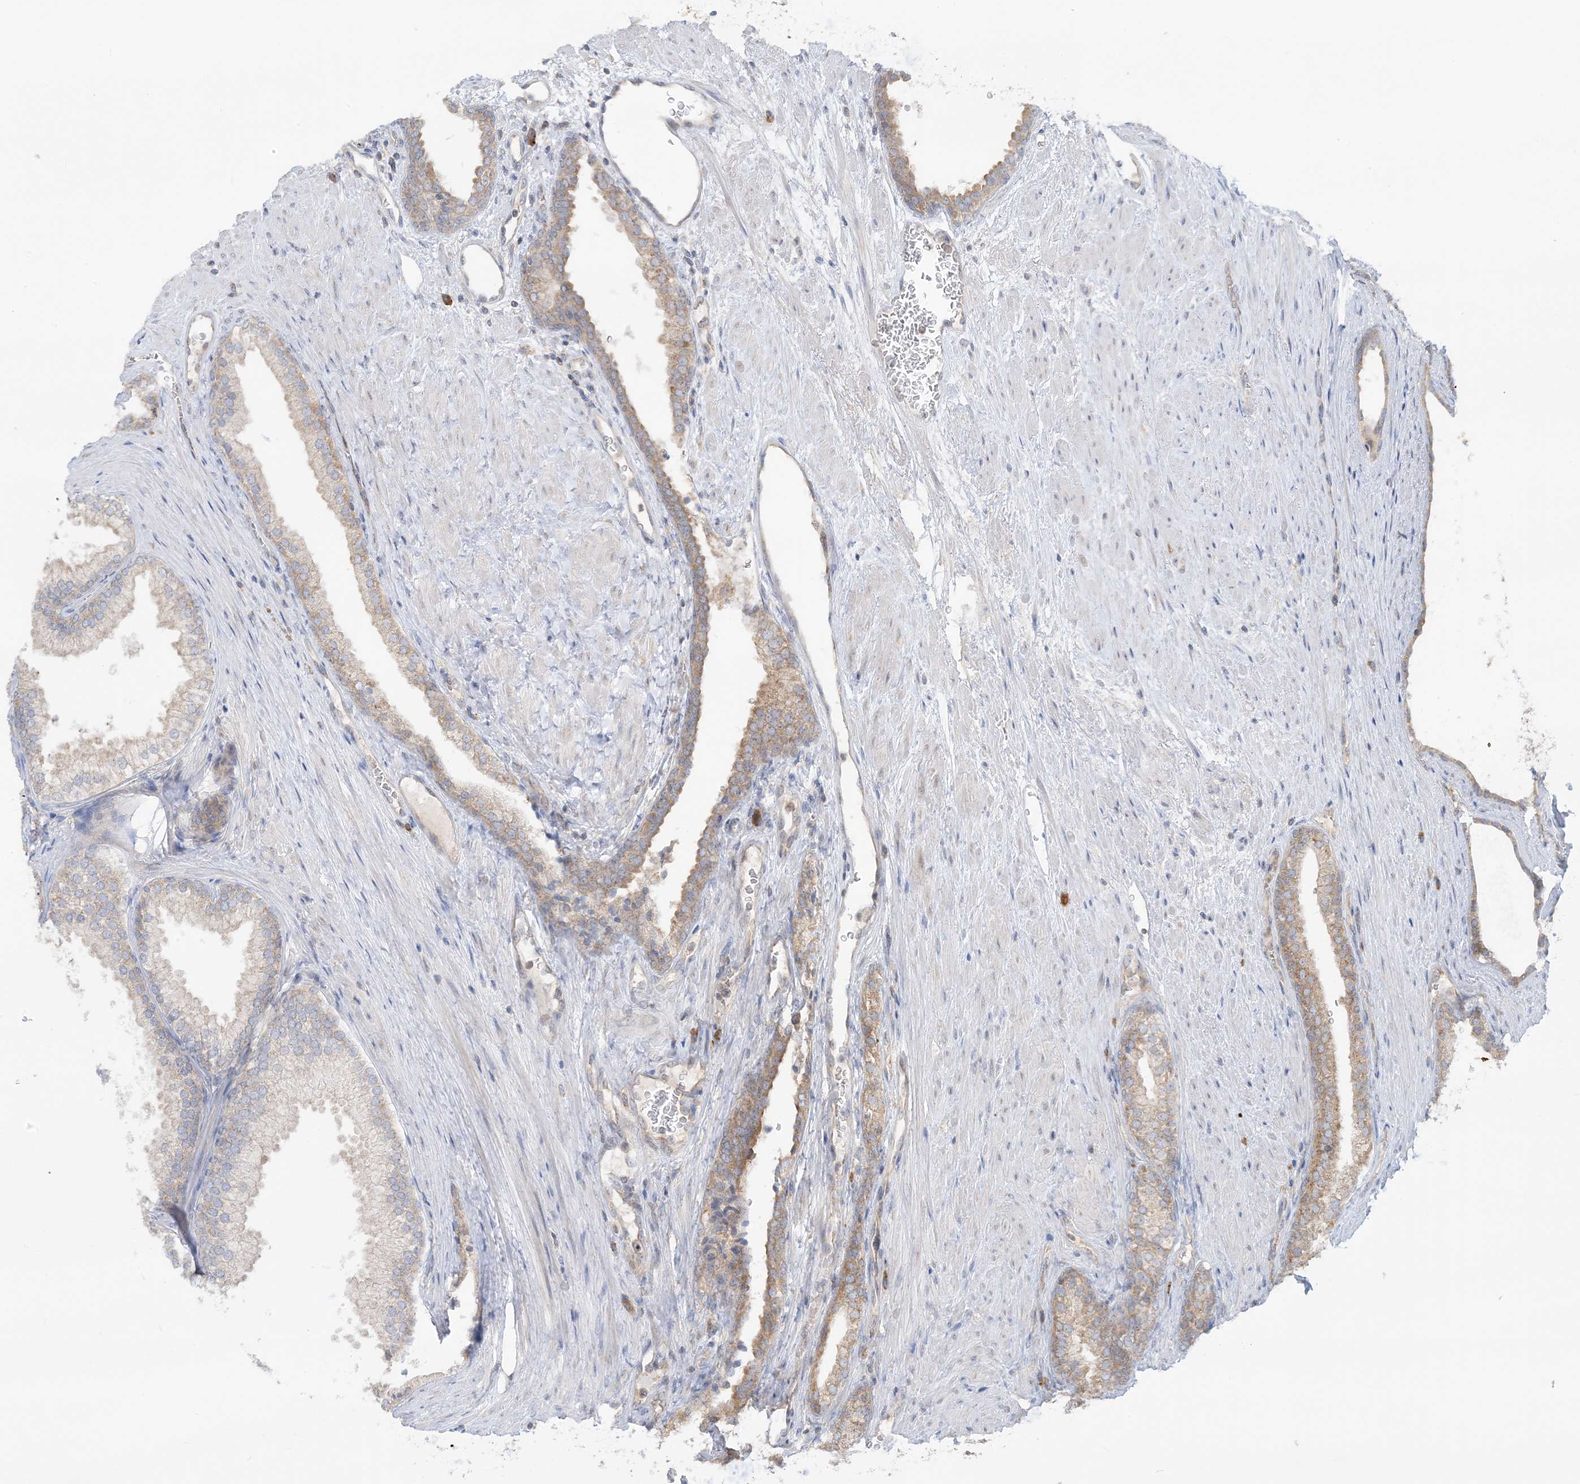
{"staining": {"intensity": "moderate", "quantity": "<25%", "location": "cytoplasmic/membranous"}, "tissue": "prostate", "cell_type": "Glandular cells", "image_type": "normal", "snomed": [{"axis": "morphology", "description": "Normal tissue, NOS"}, {"axis": "topography", "description": "Prostate"}], "caption": "The photomicrograph demonstrates immunohistochemical staining of normal prostate. There is moderate cytoplasmic/membranous expression is identified in about <25% of glandular cells. (DAB (3,3'-diaminobenzidine) IHC, brown staining for protein, blue staining for nuclei).", "gene": "RPP40", "patient": {"sex": "male", "age": 76}}